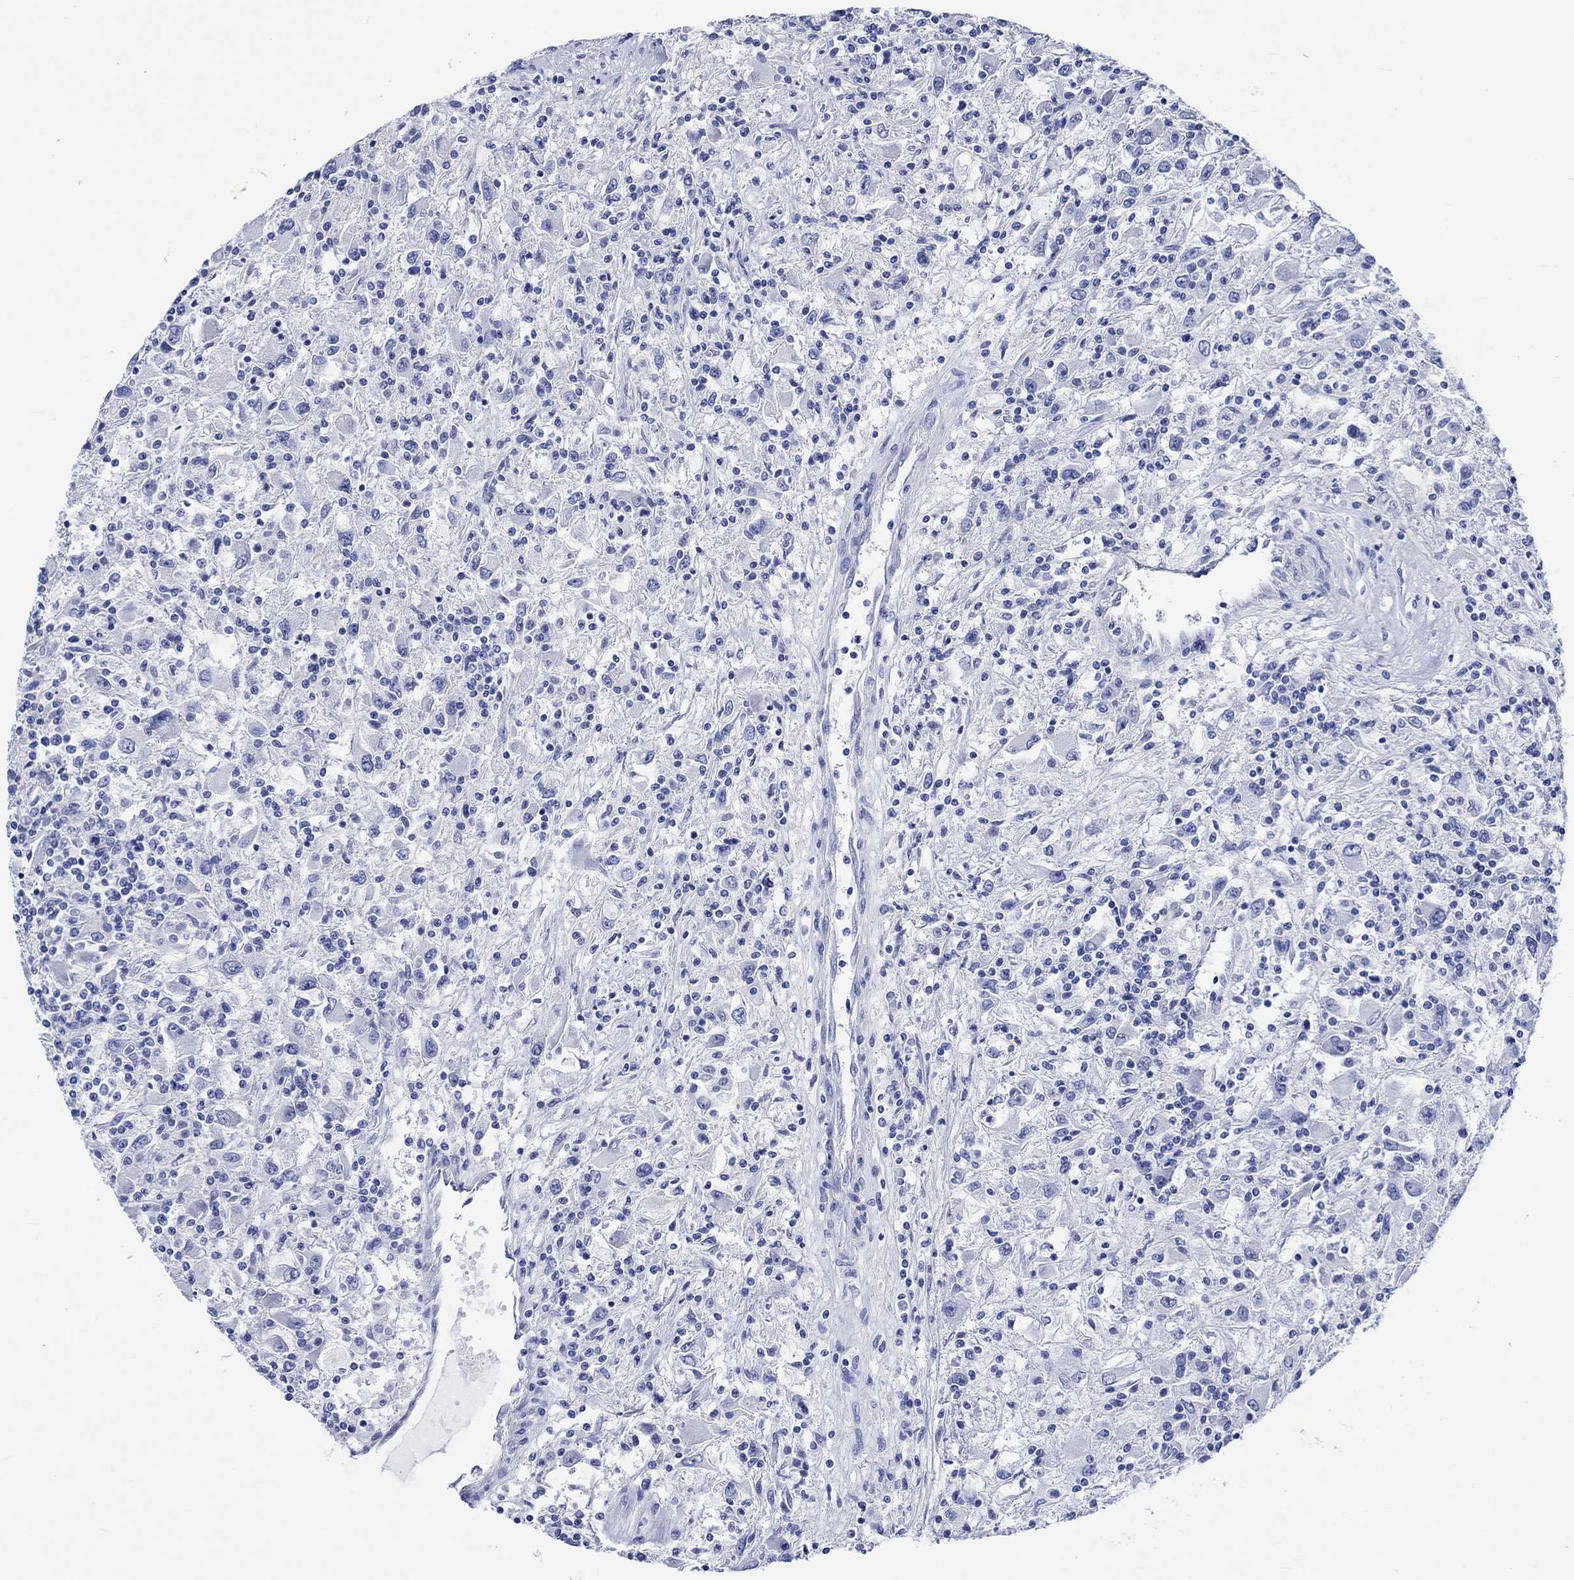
{"staining": {"intensity": "negative", "quantity": "none", "location": "none"}, "tissue": "renal cancer", "cell_type": "Tumor cells", "image_type": "cancer", "snomed": [{"axis": "morphology", "description": "Adenocarcinoma, NOS"}, {"axis": "topography", "description": "Kidney"}], "caption": "IHC histopathology image of human adenocarcinoma (renal) stained for a protein (brown), which exhibits no staining in tumor cells. (Immunohistochemistry (ihc), brightfield microscopy, high magnification).", "gene": "HARBI1", "patient": {"sex": "female", "age": 67}}